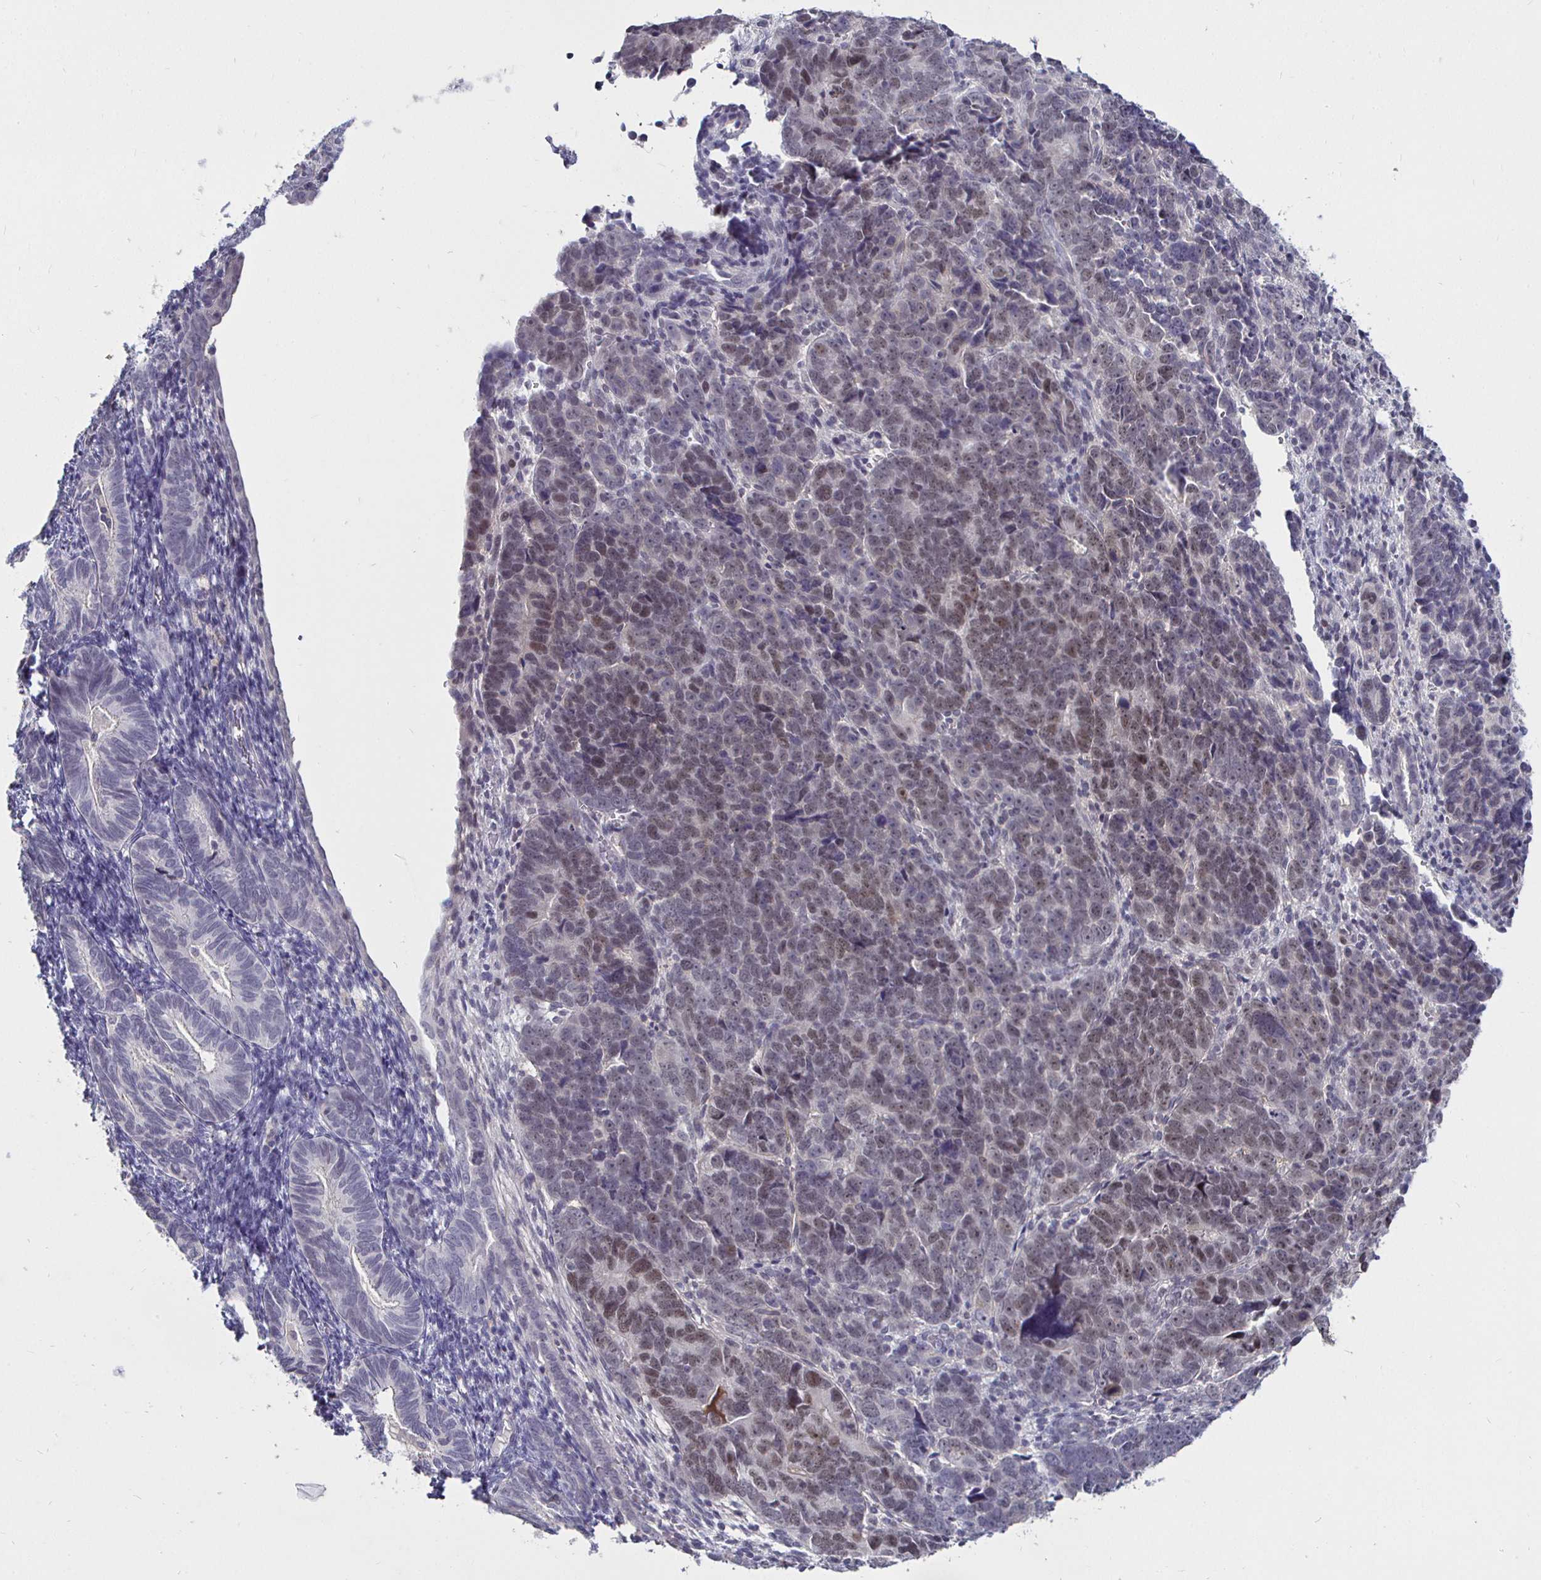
{"staining": {"intensity": "weak", "quantity": "25%-75%", "location": "nuclear"}, "tissue": "endometrial cancer", "cell_type": "Tumor cells", "image_type": "cancer", "snomed": [{"axis": "morphology", "description": "Adenocarcinoma, NOS"}, {"axis": "topography", "description": "Endometrium"}], "caption": "The image displays immunohistochemical staining of endometrial adenocarcinoma. There is weak nuclear expression is seen in approximately 25%-75% of tumor cells.", "gene": "MLH1", "patient": {"sex": "female", "age": 82}}